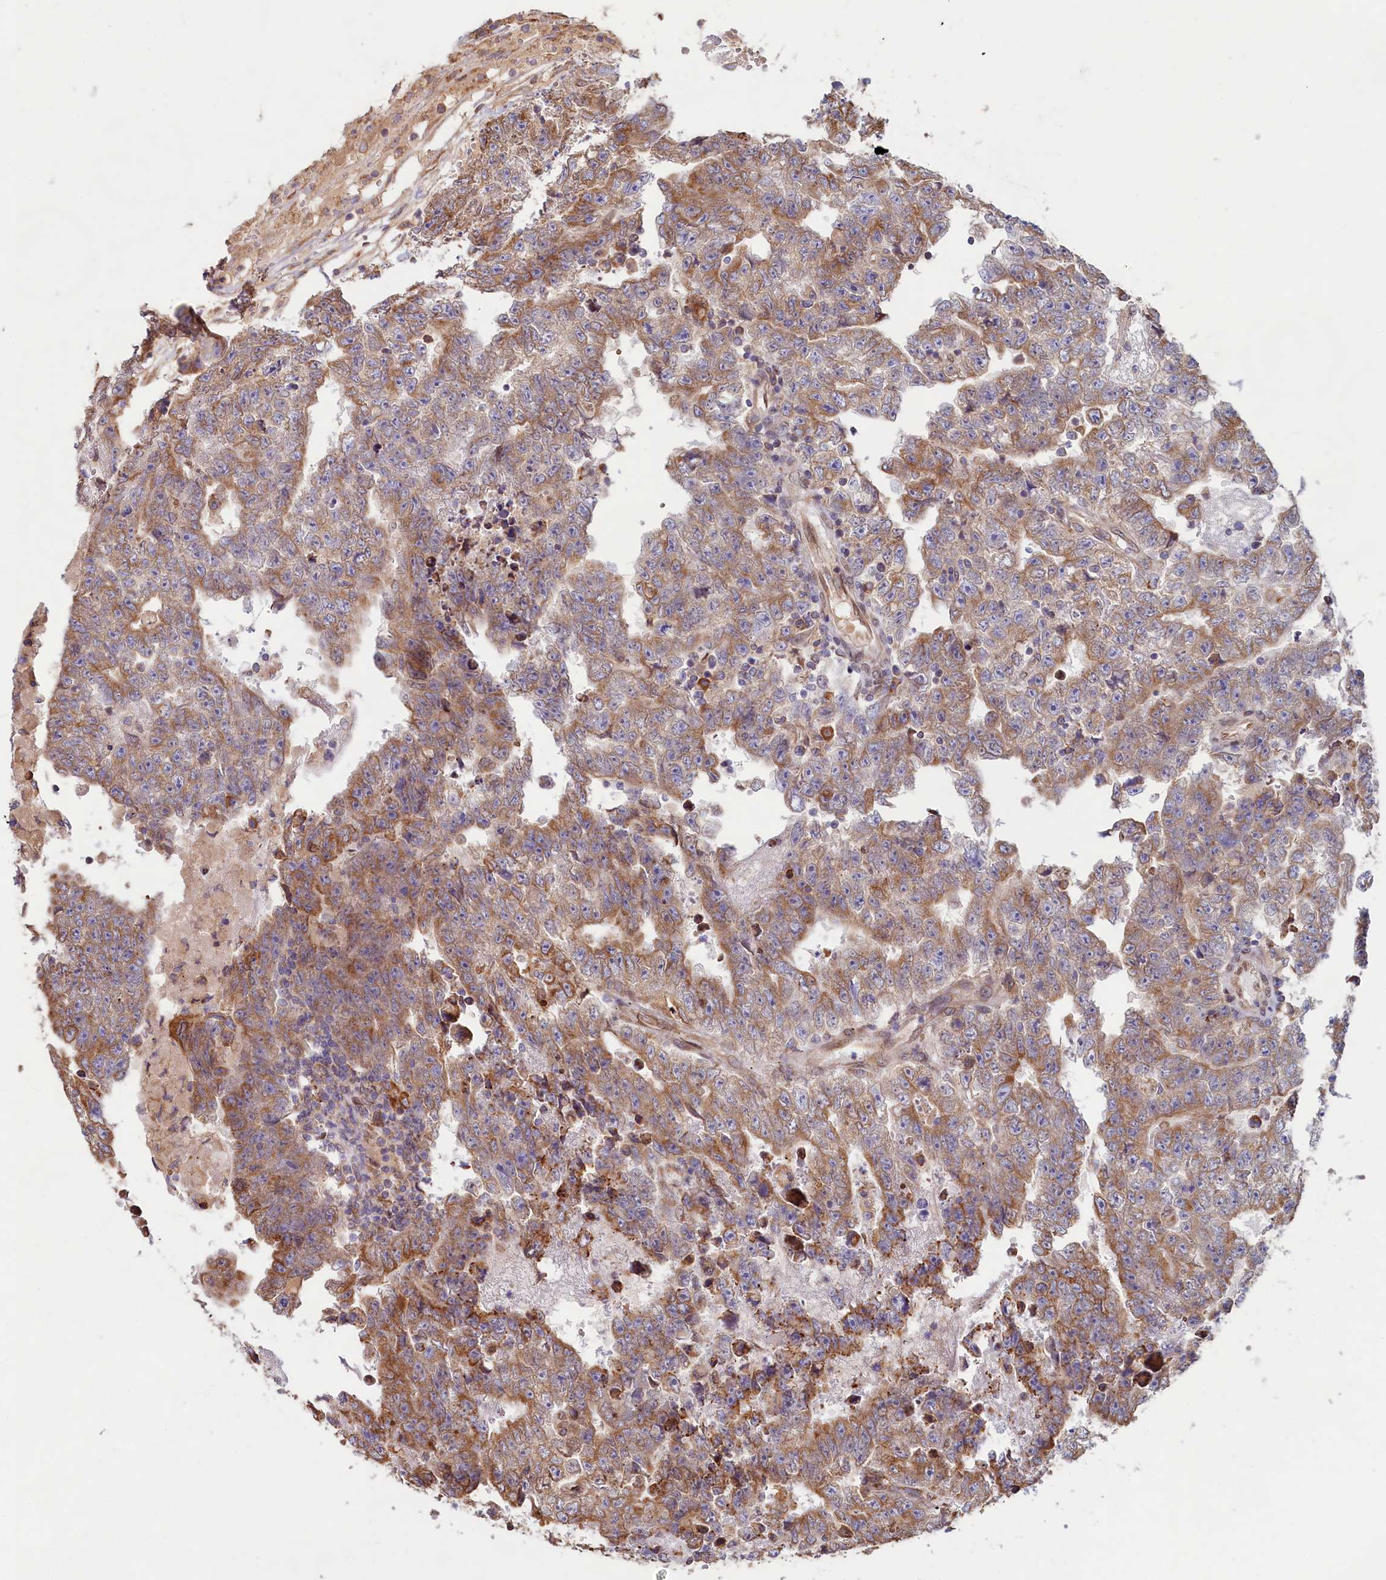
{"staining": {"intensity": "moderate", "quantity": ">75%", "location": "cytoplasmic/membranous"}, "tissue": "testis cancer", "cell_type": "Tumor cells", "image_type": "cancer", "snomed": [{"axis": "morphology", "description": "Carcinoma, Embryonal, NOS"}, {"axis": "topography", "description": "Testis"}], "caption": "Immunohistochemistry (IHC) micrograph of testis cancer (embryonal carcinoma) stained for a protein (brown), which shows medium levels of moderate cytoplasmic/membranous staining in about >75% of tumor cells.", "gene": "TBC1D19", "patient": {"sex": "male", "age": 25}}